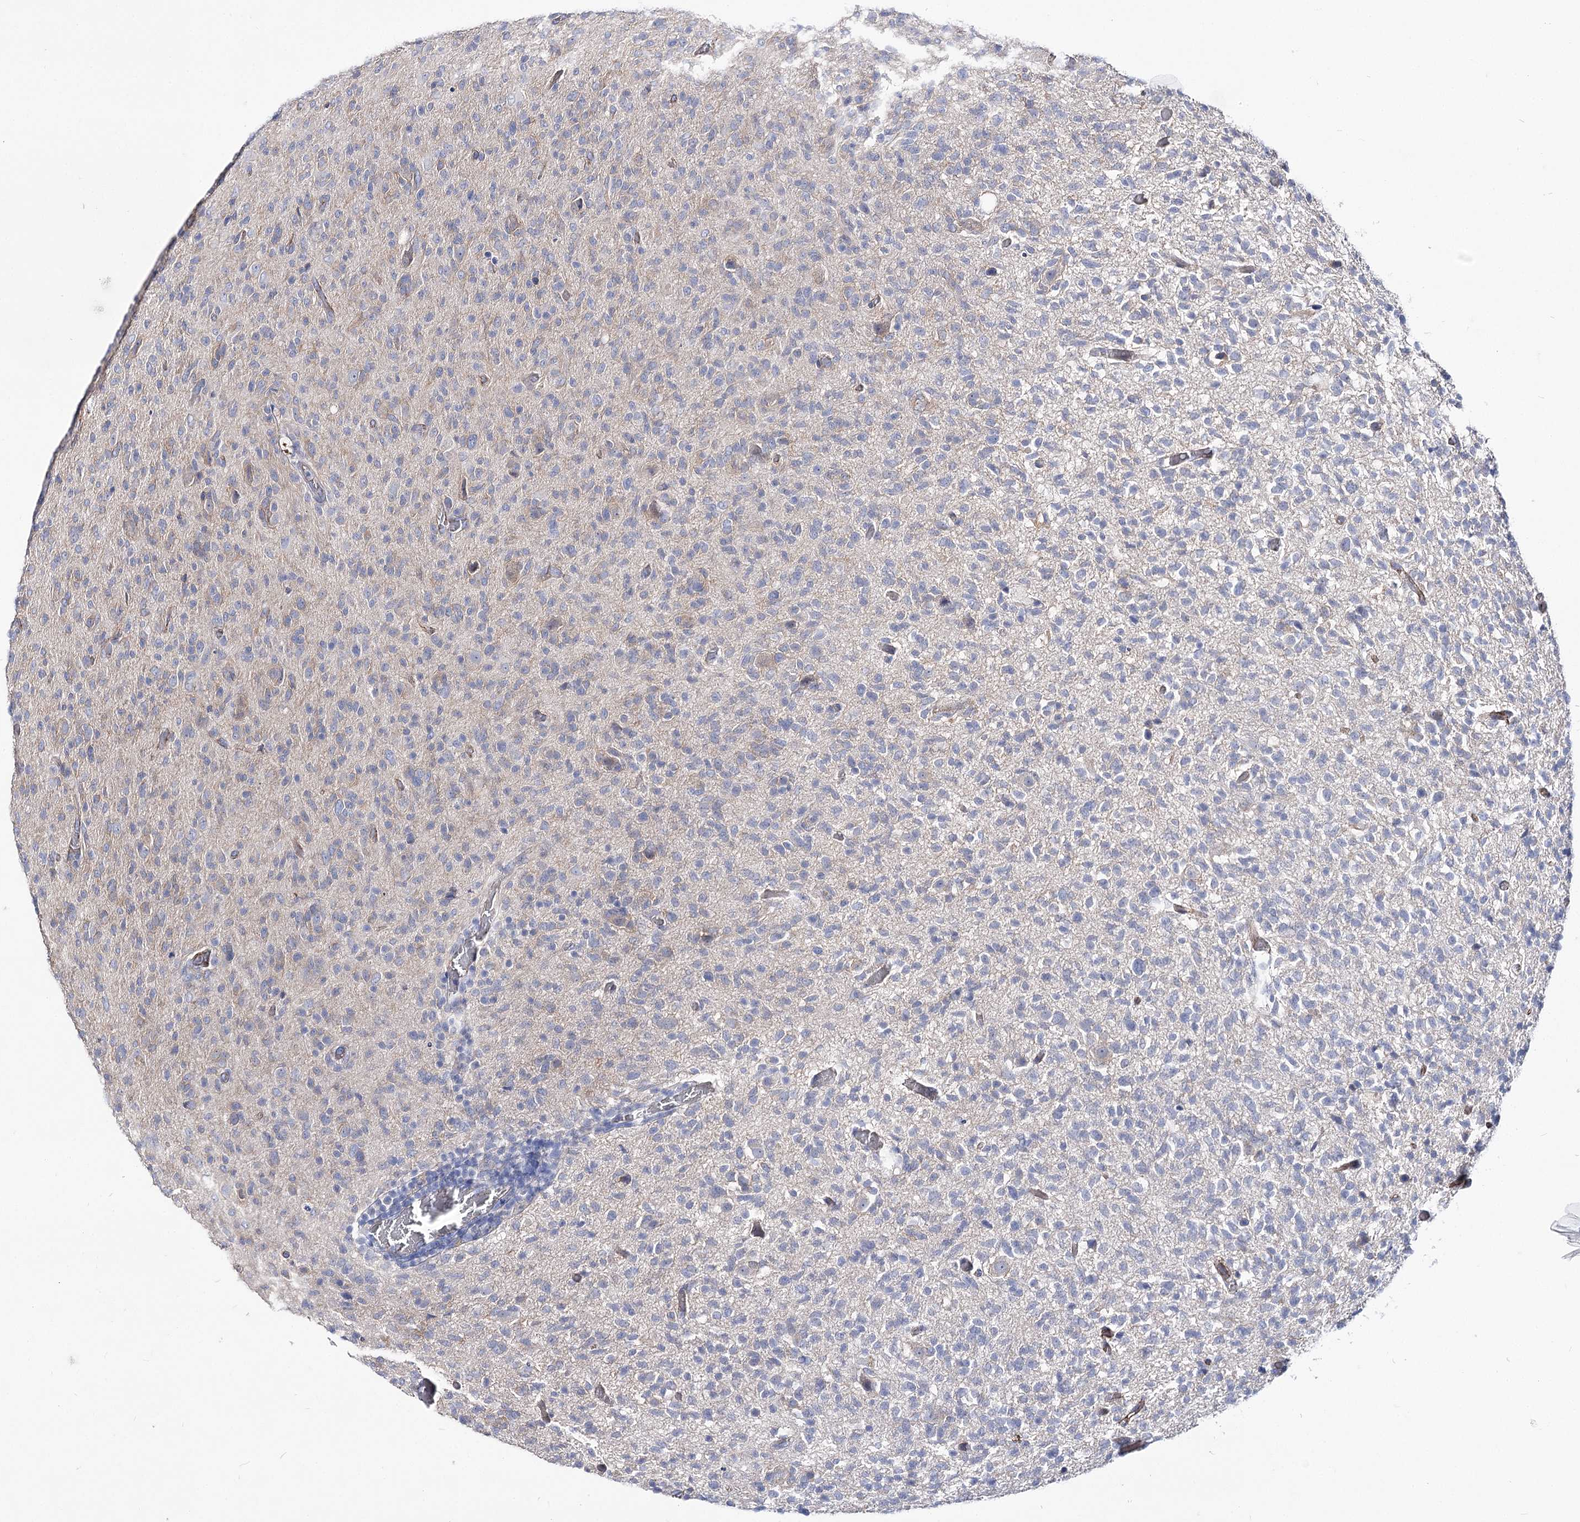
{"staining": {"intensity": "negative", "quantity": "none", "location": "none"}, "tissue": "glioma", "cell_type": "Tumor cells", "image_type": "cancer", "snomed": [{"axis": "morphology", "description": "Glioma, malignant, High grade"}, {"axis": "topography", "description": "Brain"}], "caption": "A photomicrograph of high-grade glioma (malignant) stained for a protein exhibits no brown staining in tumor cells. The staining was performed using DAB (3,3'-diaminobenzidine) to visualize the protein expression in brown, while the nuclei were stained in blue with hematoxylin (Magnification: 20x).", "gene": "NRAP", "patient": {"sex": "female", "age": 57}}